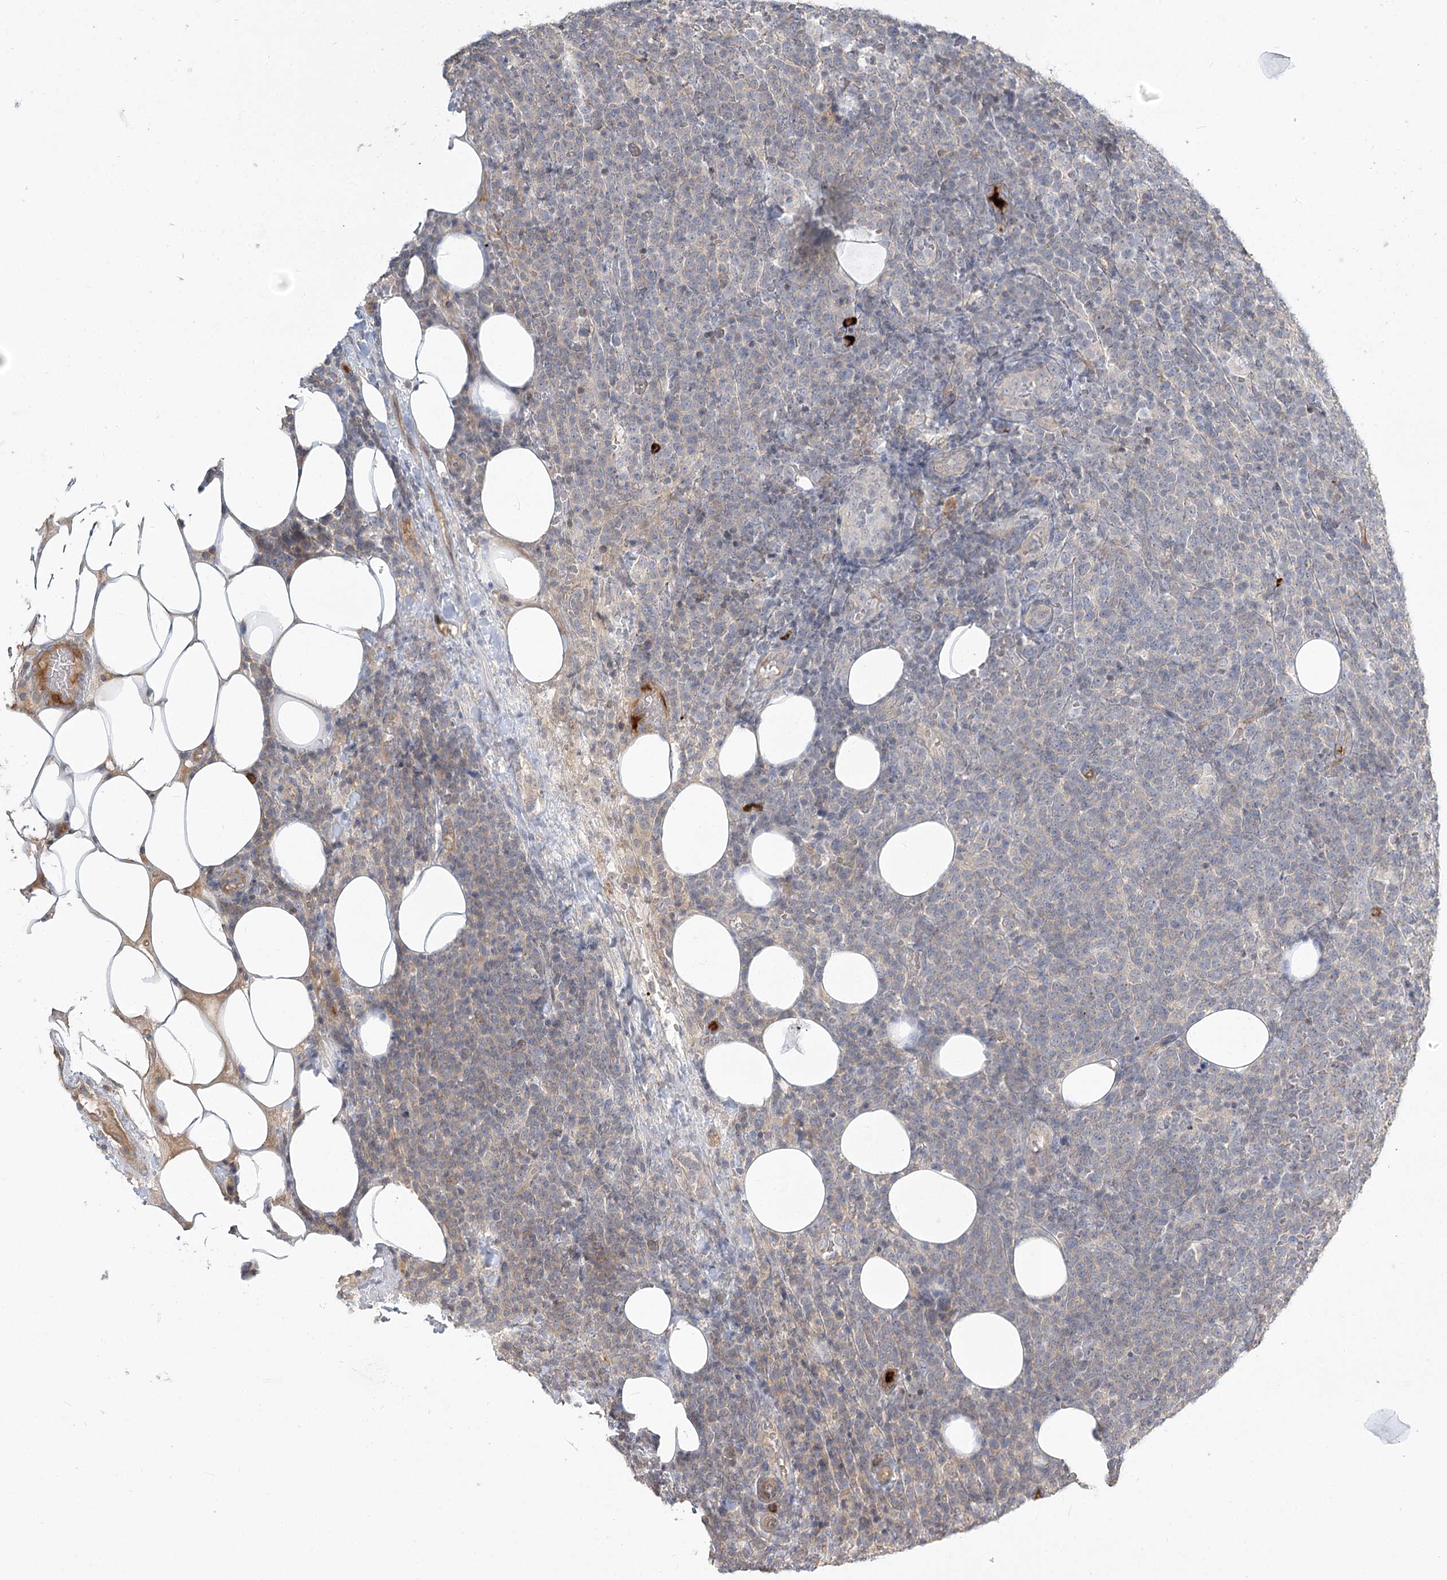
{"staining": {"intensity": "negative", "quantity": "none", "location": "none"}, "tissue": "lymphoma", "cell_type": "Tumor cells", "image_type": "cancer", "snomed": [{"axis": "morphology", "description": "Malignant lymphoma, non-Hodgkin's type, High grade"}, {"axis": "topography", "description": "Lymph node"}], "caption": "Protein analysis of high-grade malignant lymphoma, non-Hodgkin's type shows no significant staining in tumor cells. (Immunohistochemistry, brightfield microscopy, high magnification).", "gene": "GUCY2C", "patient": {"sex": "male", "age": 61}}